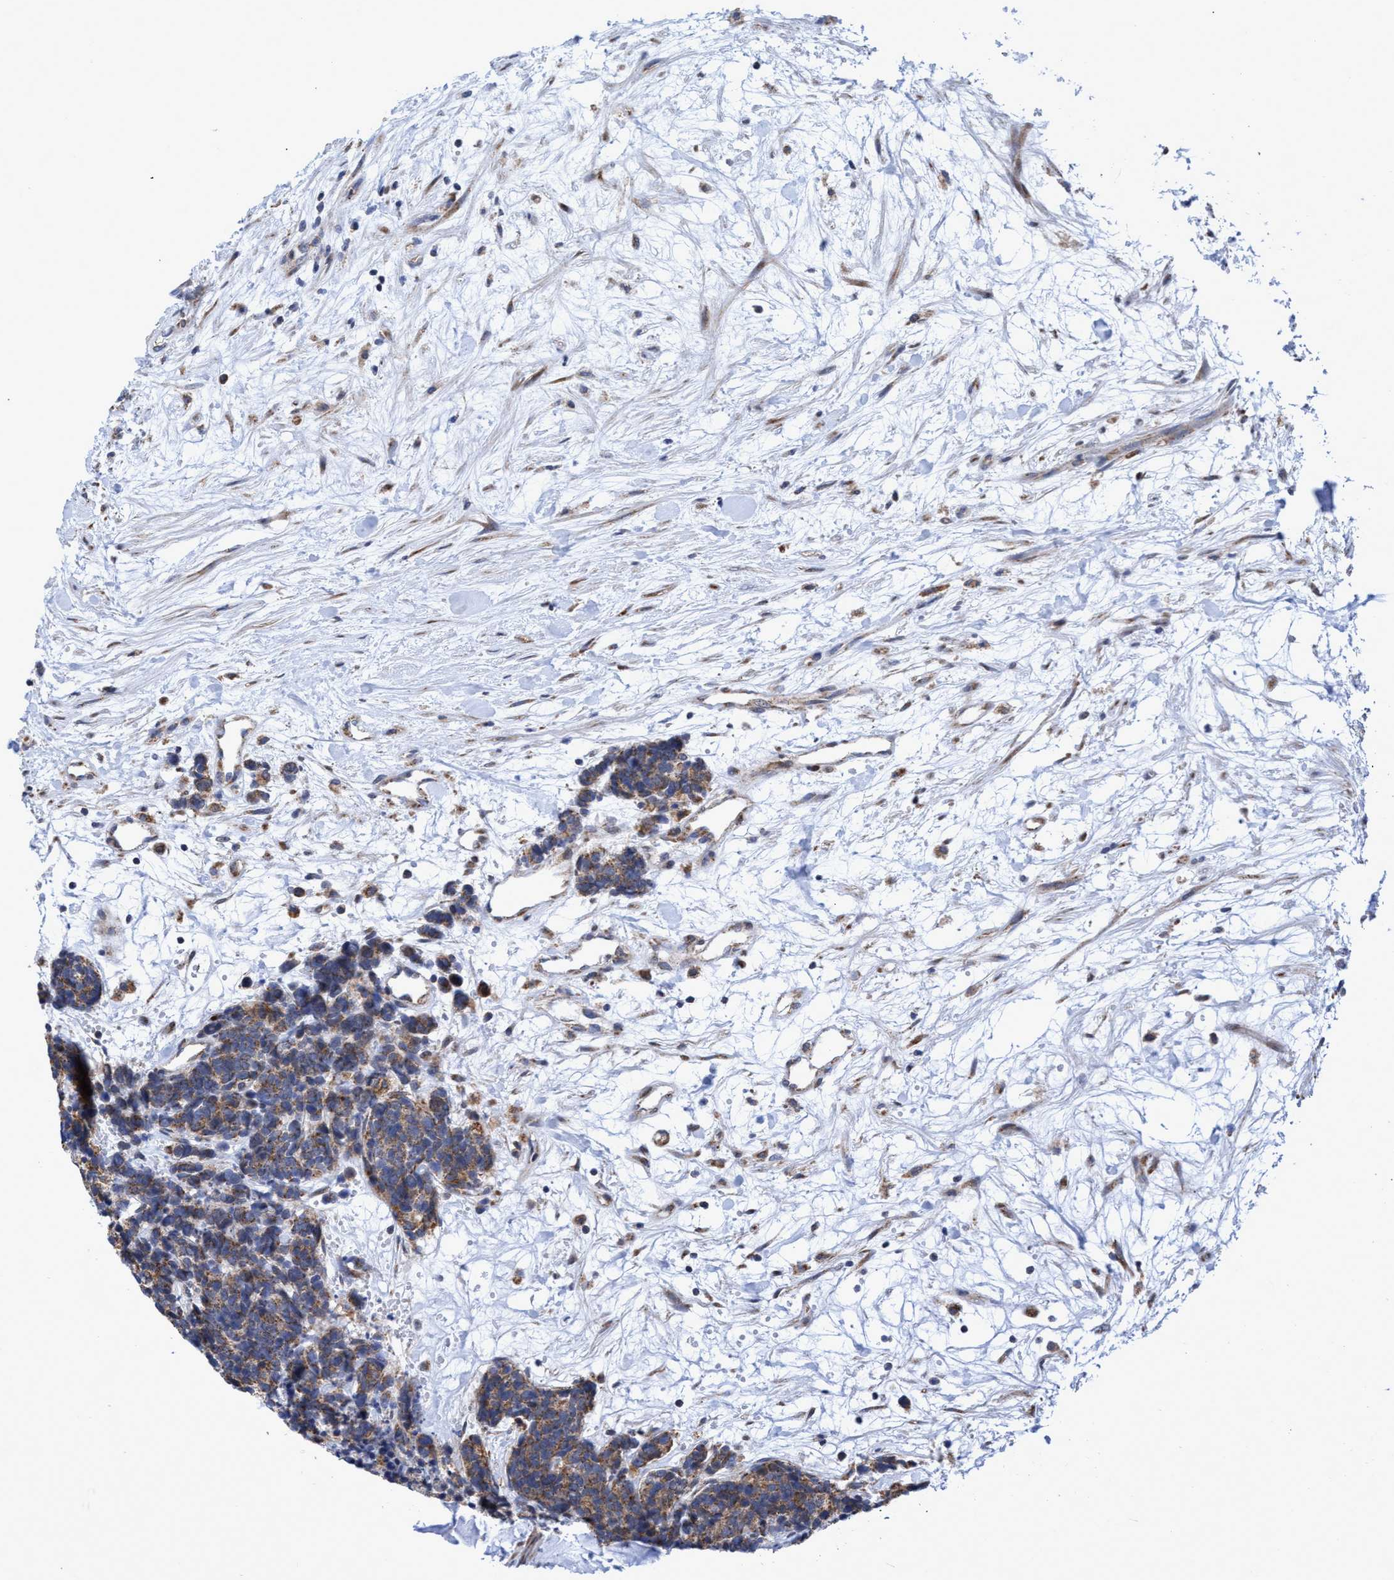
{"staining": {"intensity": "moderate", "quantity": ">75%", "location": "cytoplasmic/membranous"}, "tissue": "carcinoid", "cell_type": "Tumor cells", "image_type": "cancer", "snomed": [{"axis": "morphology", "description": "Carcinoma, NOS"}, {"axis": "morphology", "description": "Carcinoid, malignant, NOS"}, {"axis": "topography", "description": "Urinary bladder"}], "caption": "The immunohistochemical stain labels moderate cytoplasmic/membranous expression in tumor cells of carcinoma tissue.", "gene": "NAT16", "patient": {"sex": "male", "age": 57}}